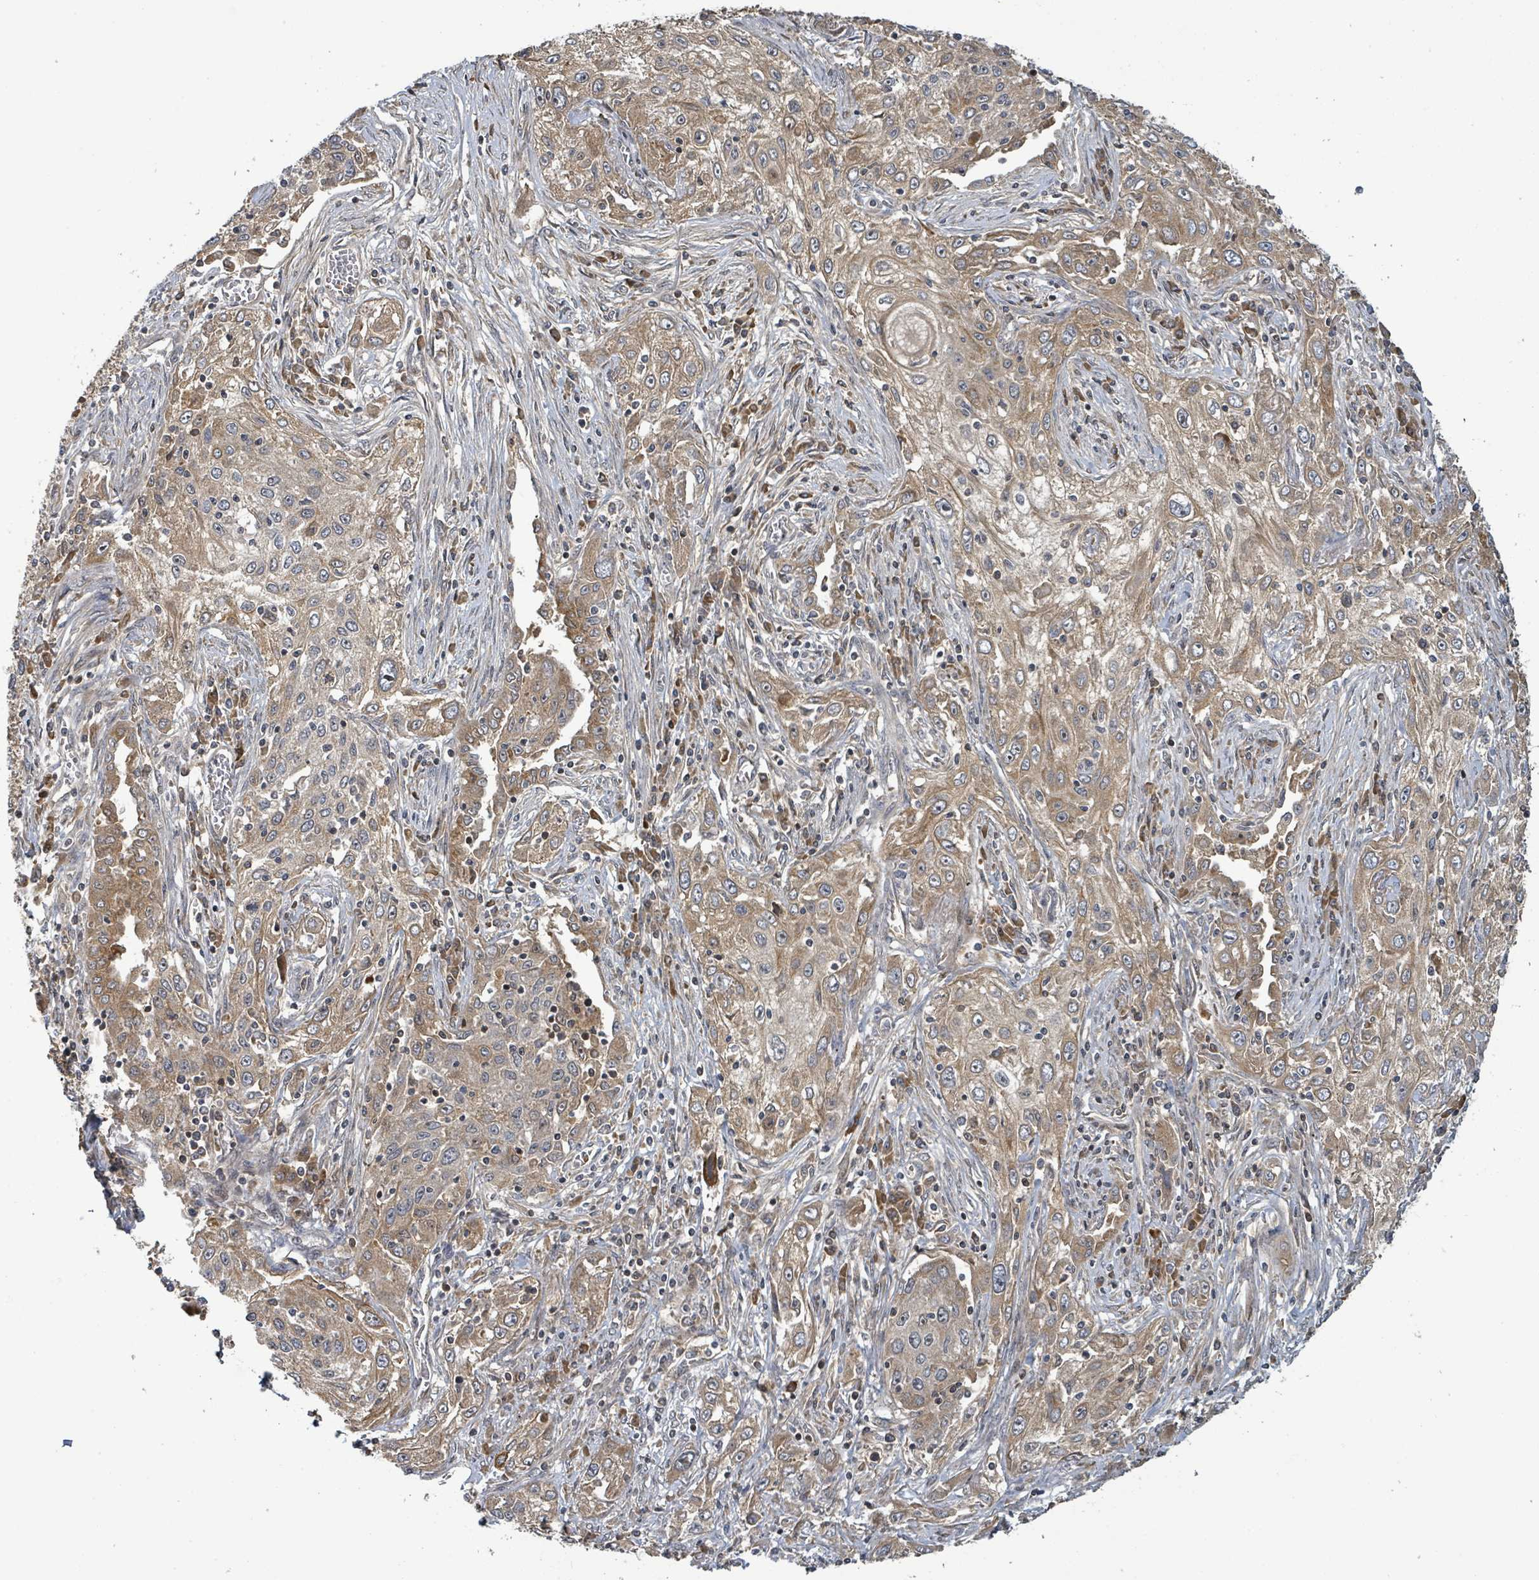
{"staining": {"intensity": "moderate", "quantity": "25%-75%", "location": "cytoplasmic/membranous"}, "tissue": "lung cancer", "cell_type": "Tumor cells", "image_type": "cancer", "snomed": [{"axis": "morphology", "description": "Squamous cell carcinoma, NOS"}, {"axis": "topography", "description": "Lung"}], "caption": "Protein expression analysis of human lung cancer reveals moderate cytoplasmic/membranous positivity in approximately 25%-75% of tumor cells.", "gene": "ITGA11", "patient": {"sex": "female", "age": 69}}